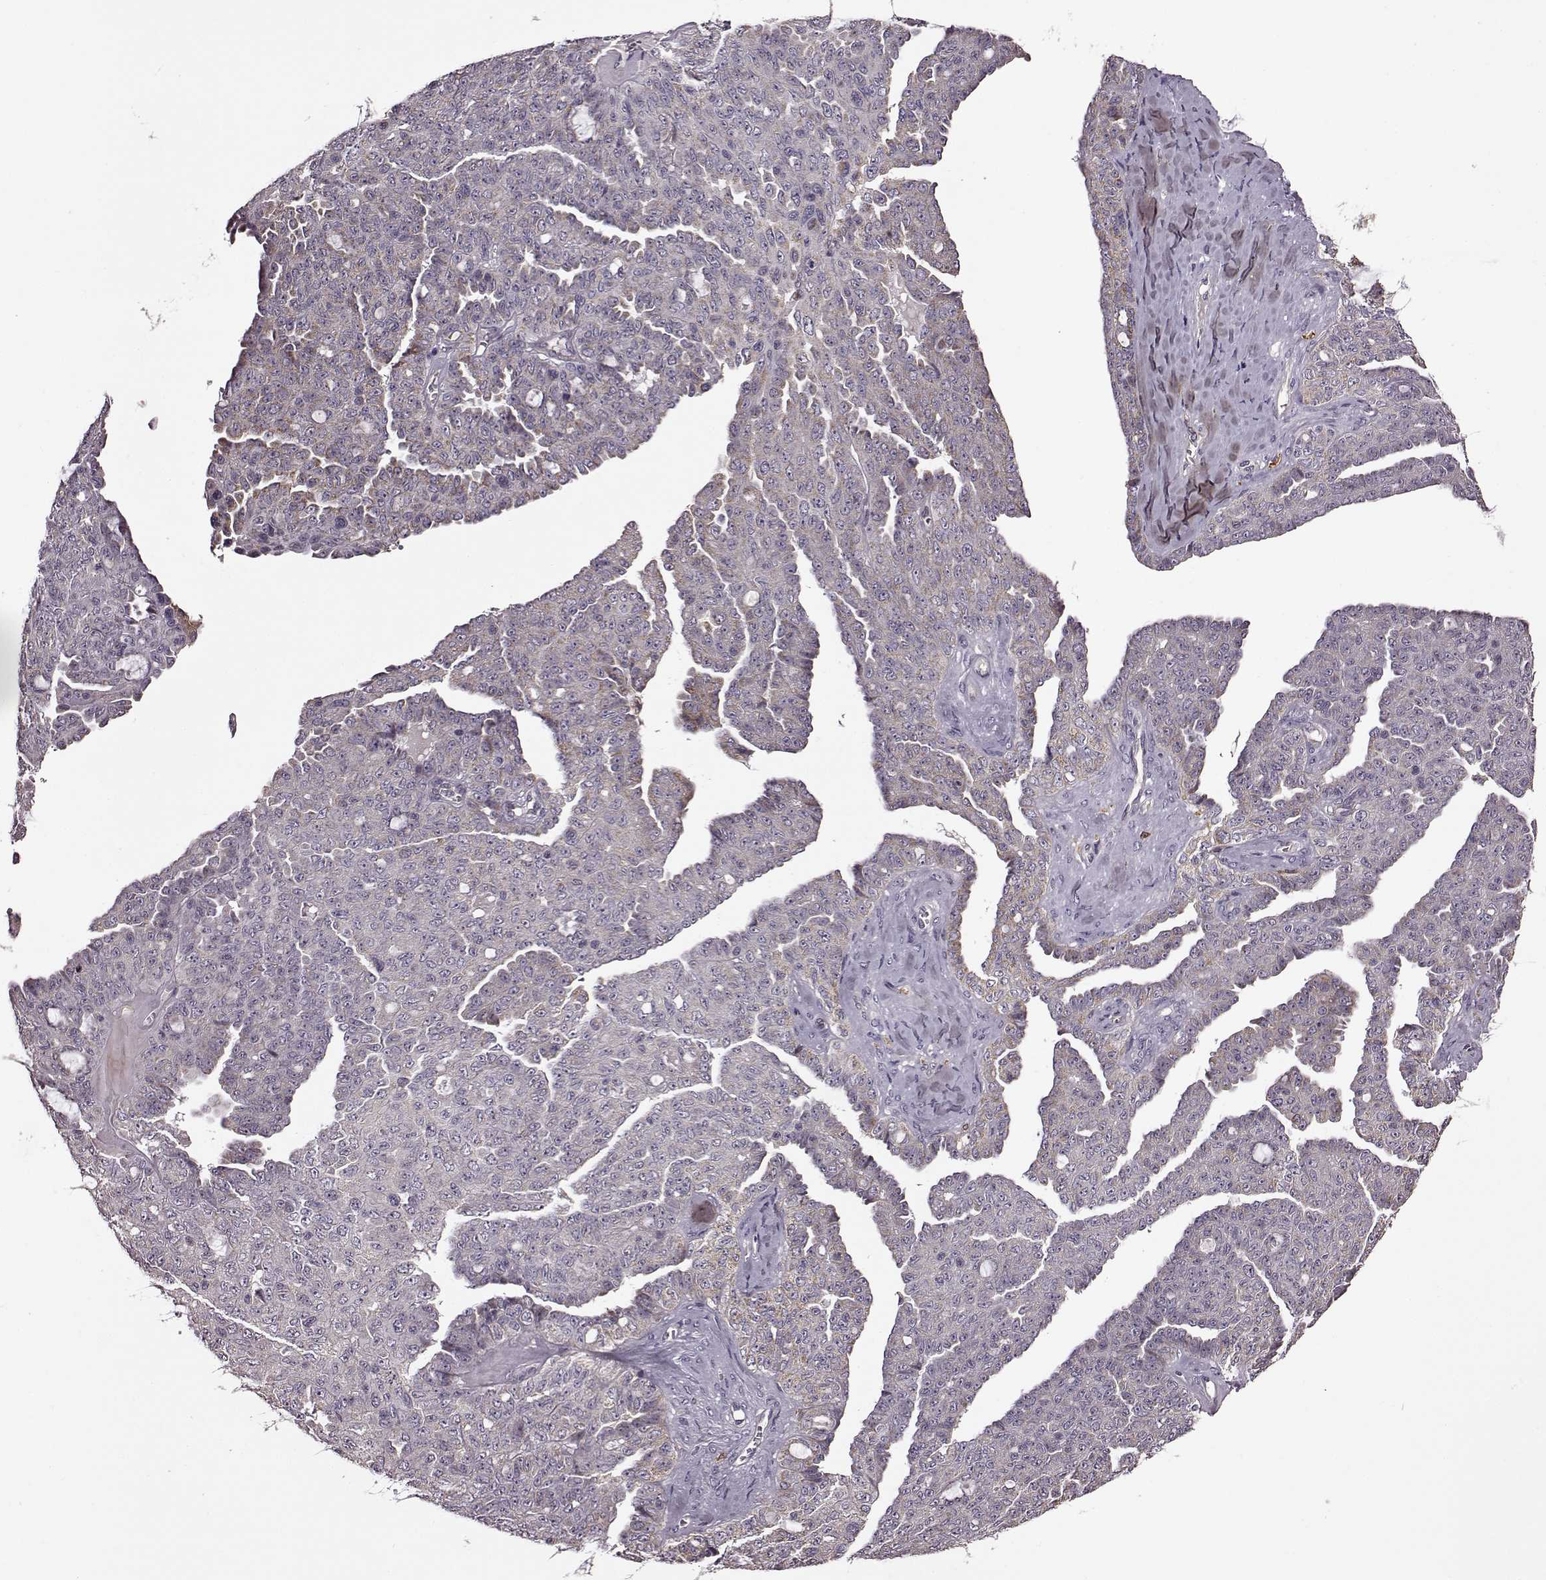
{"staining": {"intensity": "moderate", "quantity": "25%-75%", "location": "cytoplasmic/membranous"}, "tissue": "ovarian cancer", "cell_type": "Tumor cells", "image_type": "cancer", "snomed": [{"axis": "morphology", "description": "Cystadenocarcinoma, serous, NOS"}, {"axis": "topography", "description": "Ovary"}], "caption": "High-power microscopy captured an immunohistochemistry image of ovarian cancer, revealing moderate cytoplasmic/membranous staining in about 25%-75% of tumor cells.", "gene": "MTSS1", "patient": {"sex": "female", "age": 71}}